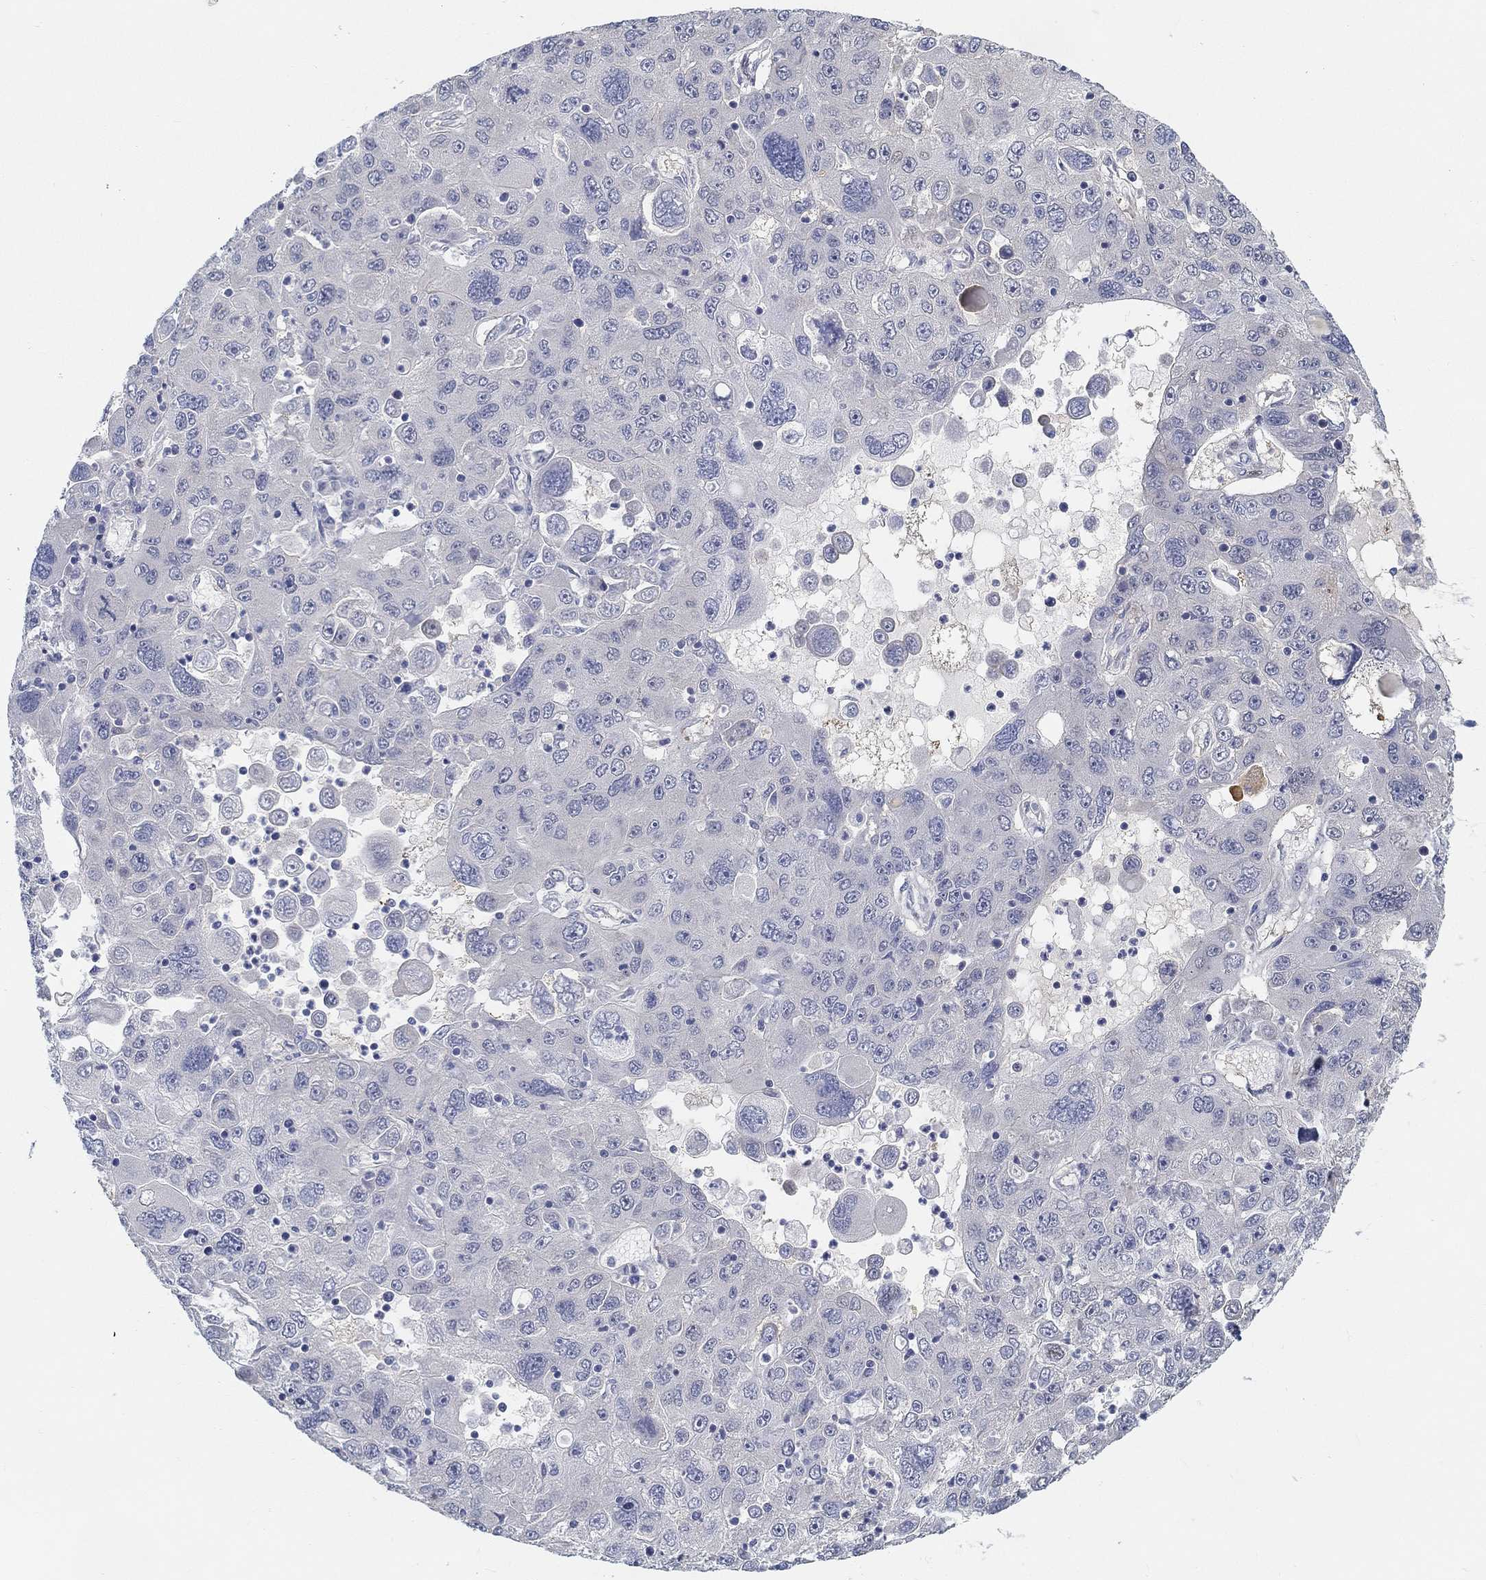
{"staining": {"intensity": "negative", "quantity": "none", "location": "none"}, "tissue": "stomach cancer", "cell_type": "Tumor cells", "image_type": "cancer", "snomed": [{"axis": "morphology", "description": "Adenocarcinoma, NOS"}, {"axis": "topography", "description": "Stomach"}], "caption": "Immunohistochemical staining of human adenocarcinoma (stomach) shows no significant positivity in tumor cells.", "gene": "SNTG2", "patient": {"sex": "male", "age": 56}}